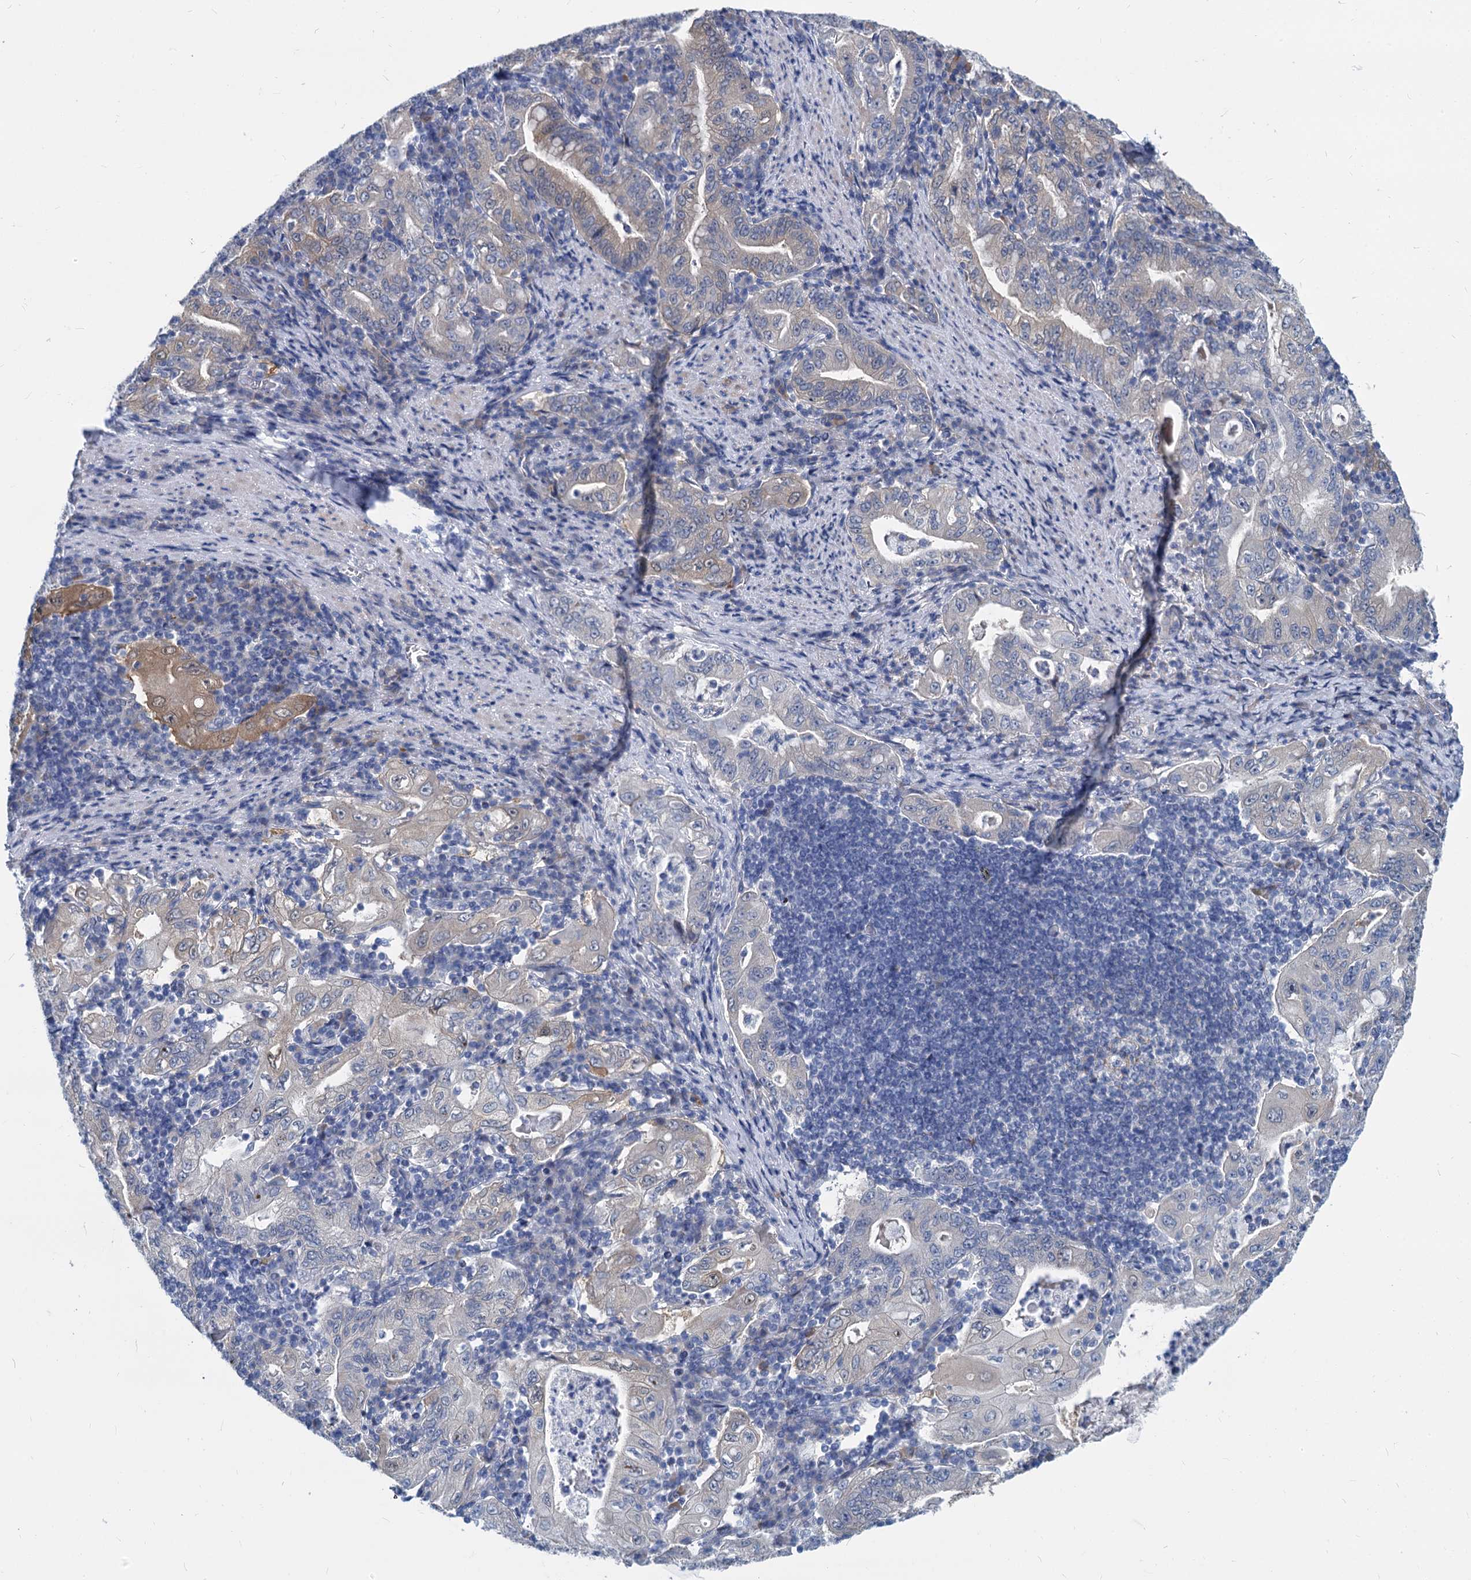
{"staining": {"intensity": "negative", "quantity": "none", "location": "none"}, "tissue": "stomach cancer", "cell_type": "Tumor cells", "image_type": "cancer", "snomed": [{"axis": "morphology", "description": "Normal tissue, NOS"}, {"axis": "morphology", "description": "Adenocarcinoma, NOS"}, {"axis": "topography", "description": "Esophagus"}, {"axis": "topography", "description": "Stomach, upper"}, {"axis": "topography", "description": "Peripheral nerve tissue"}], "caption": "Immunohistochemistry (IHC) of human stomach cancer (adenocarcinoma) reveals no staining in tumor cells.", "gene": "GSTM3", "patient": {"sex": "male", "age": 62}}